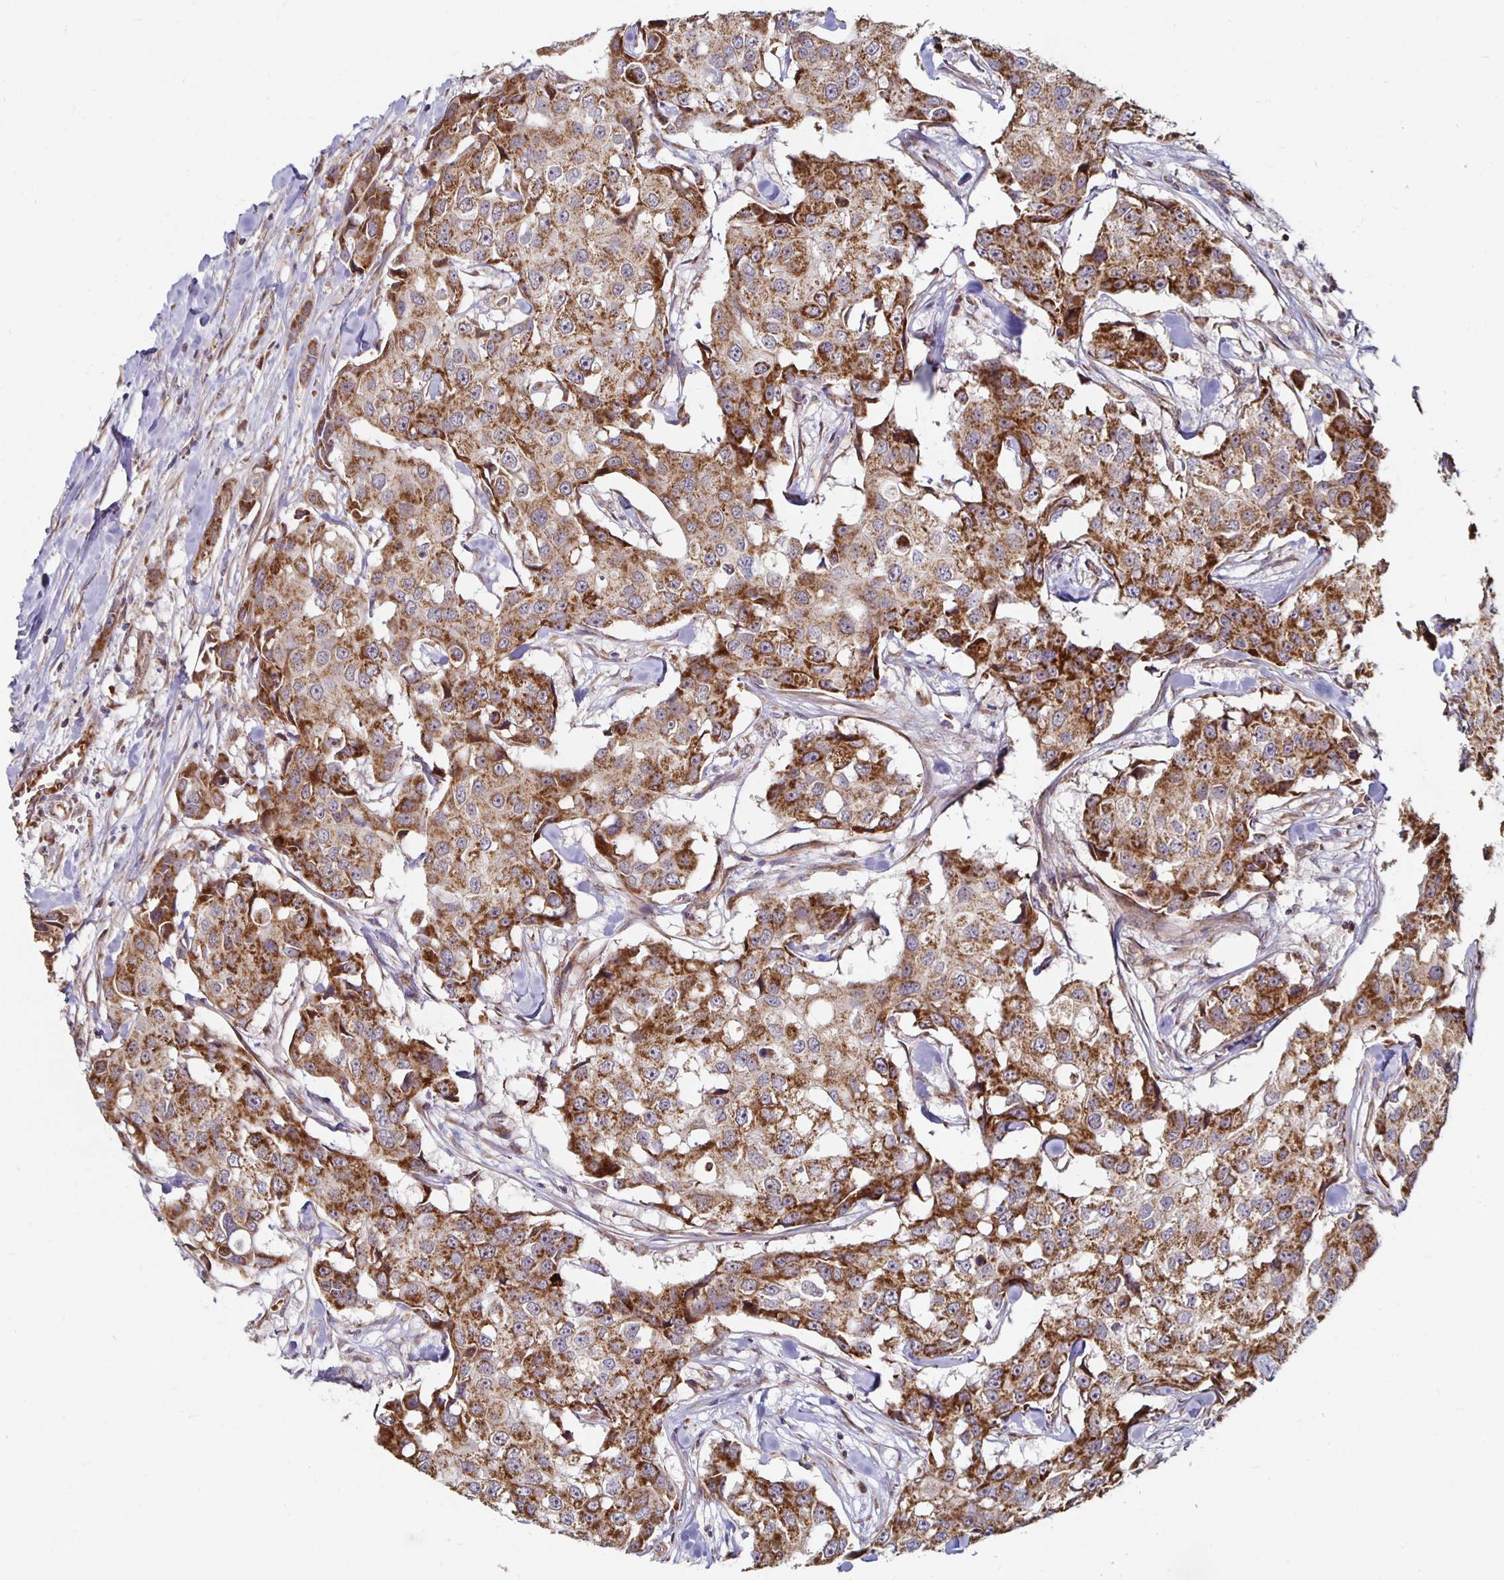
{"staining": {"intensity": "strong", "quantity": ">75%", "location": "cytoplasmic/membranous"}, "tissue": "breast cancer", "cell_type": "Tumor cells", "image_type": "cancer", "snomed": [{"axis": "morphology", "description": "Duct carcinoma"}, {"axis": "topography", "description": "Breast"}], "caption": "An immunohistochemistry (IHC) histopathology image of tumor tissue is shown. Protein staining in brown labels strong cytoplasmic/membranous positivity in breast invasive ductal carcinoma within tumor cells. Using DAB (brown) and hematoxylin (blue) stains, captured at high magnification using brightfield microscopy.", "gene": "MRPL28", "patient": {"sex": "female", "age": 27}}